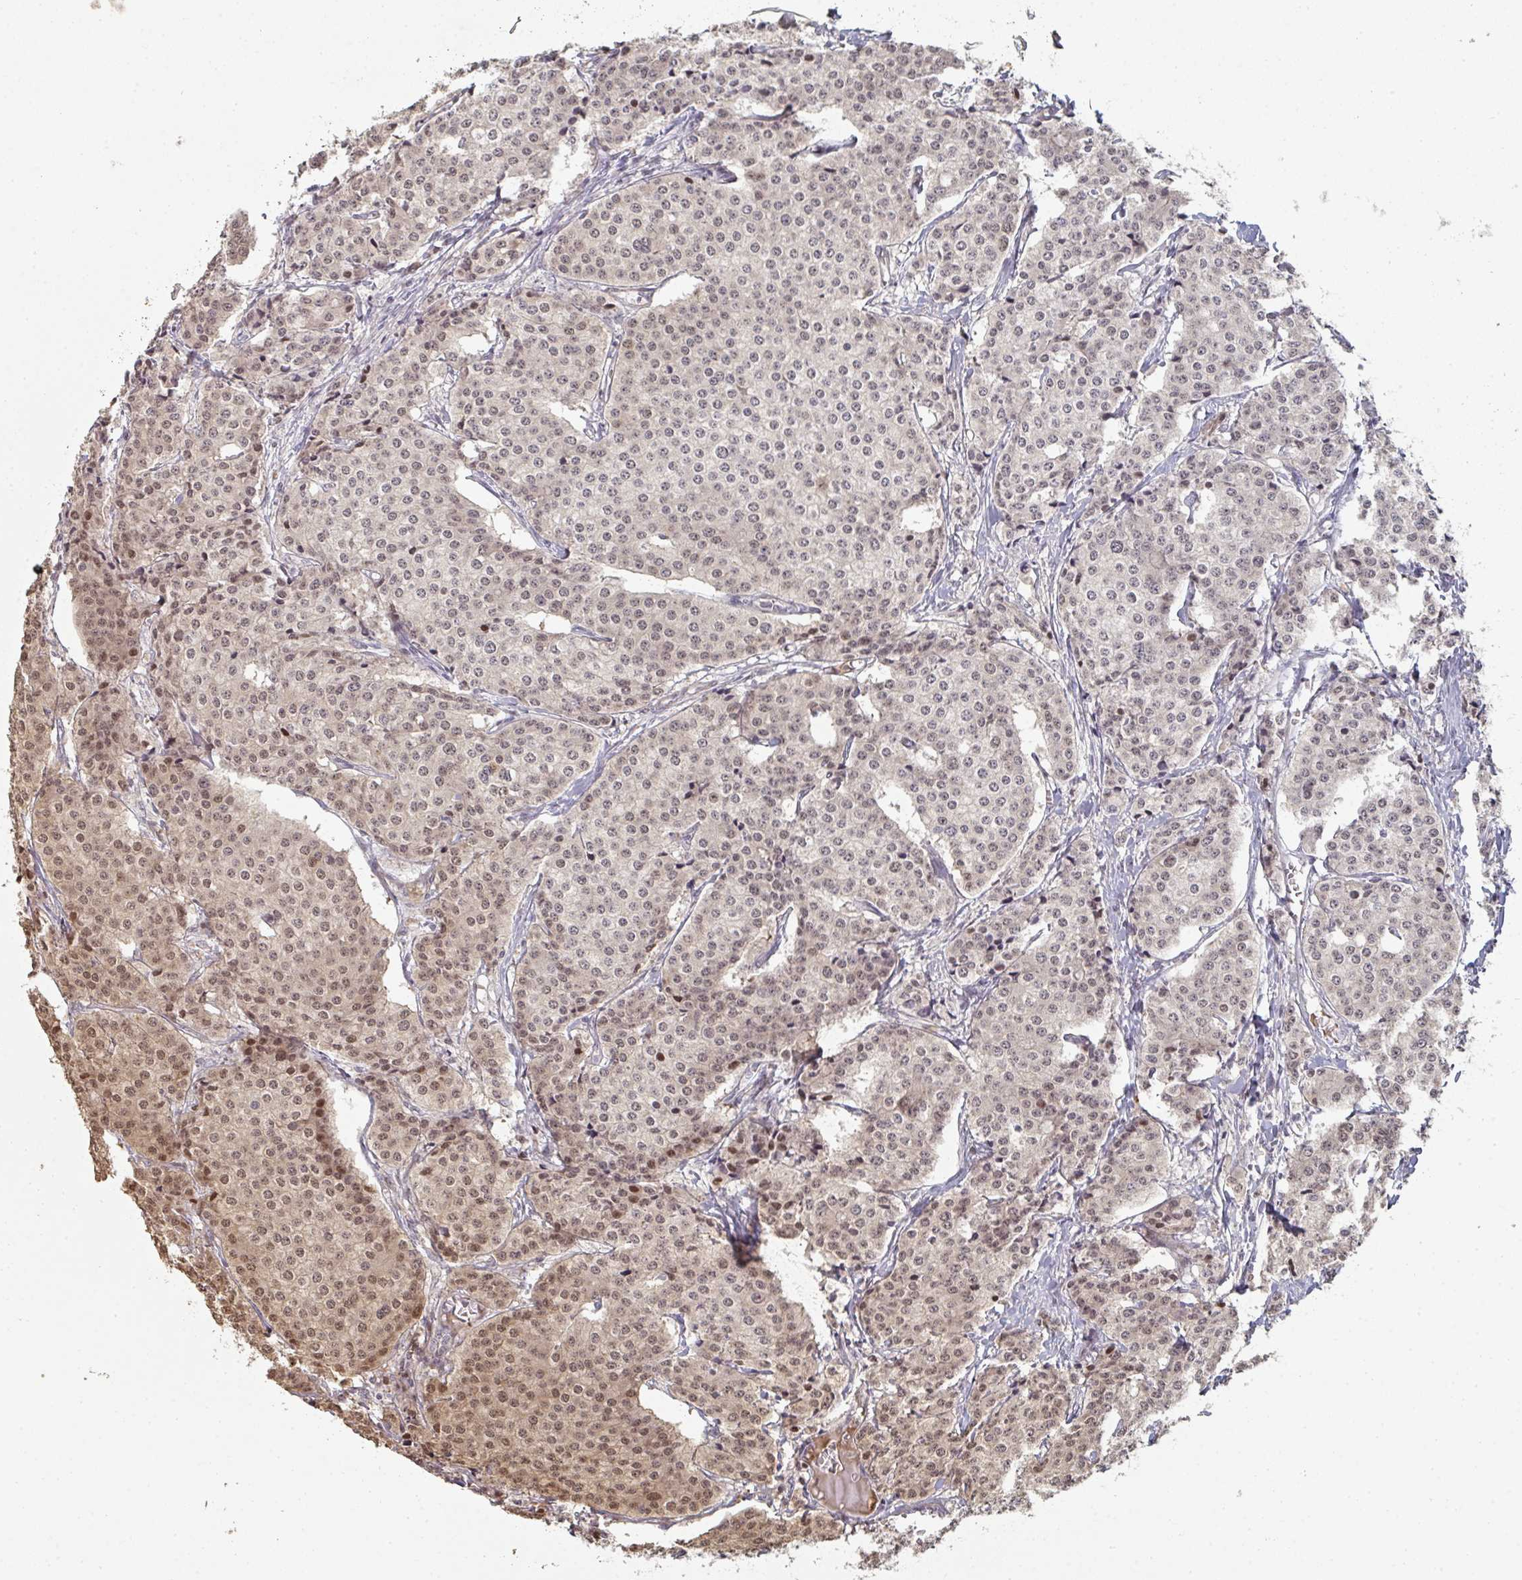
{"staining": {"intensity": "moderate", "quantity": ">75%", "location": "nuclear"}, "tissue": "carcinoid", "cell_type": "Tumor cells", "image_type": "cancer", "snomed": [{"axis": "morphology", "description": "Carcinoid, malignant, NOS"}, {"axis": "topography", "description": "Small intestine"}], "caption": "DAB immunohistochemical staining of human carcinoid (malignant) exhibits moderate nuclear protein expression in approximately >75% of tumor cells.", "gene": "A1CF", "patient": {"sex": "female", "age": 64}}